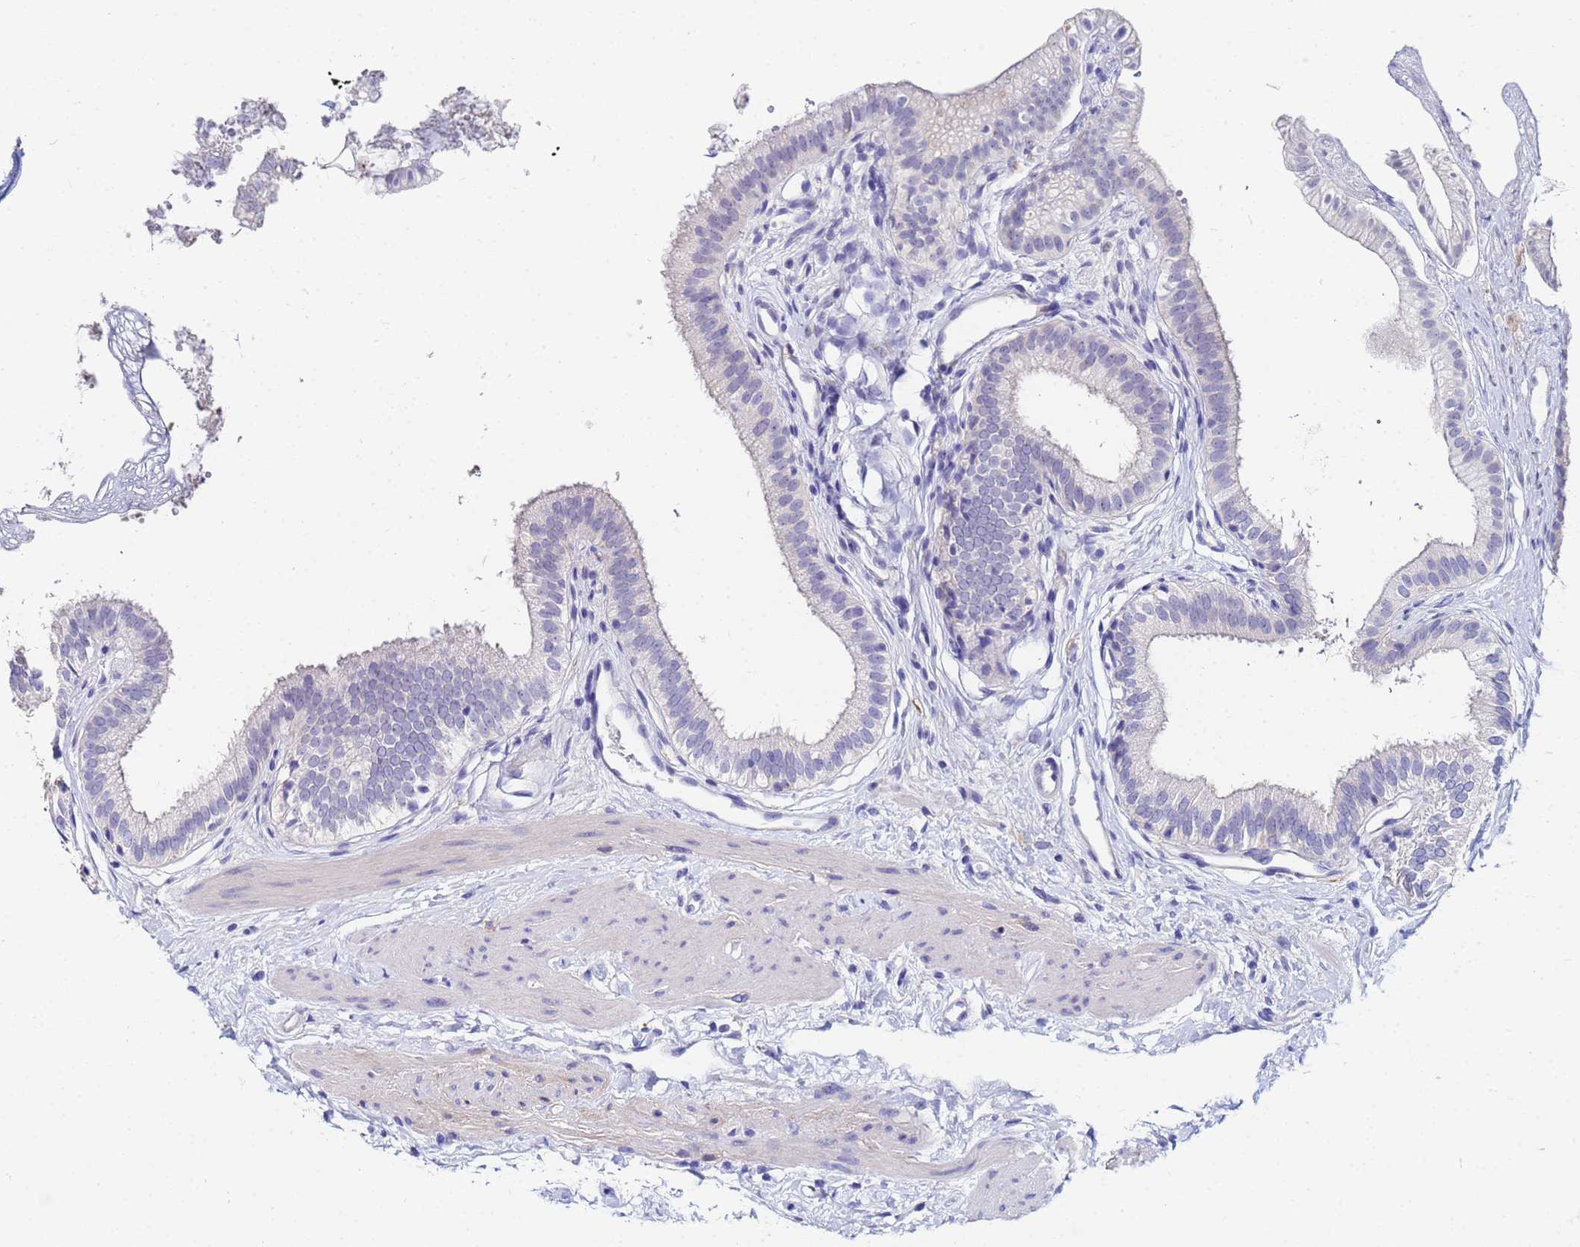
{"staining": {"intensity": "negative", "quantity": "none", "location": "none"}, "tissue": "gallbladder", "cell_type": "Glandular cells", "image_type": "normal", "snomed": [{"axis": "morphology", "description": "Normal tissue, NOS"}, {"axis": "topography", "description": "Gallbladder"}], "caption": "Glandular cells show no significant expression in benign gallbladder.", "gene": "BASP1", "patient": {"sex": "female", "age": 54}}